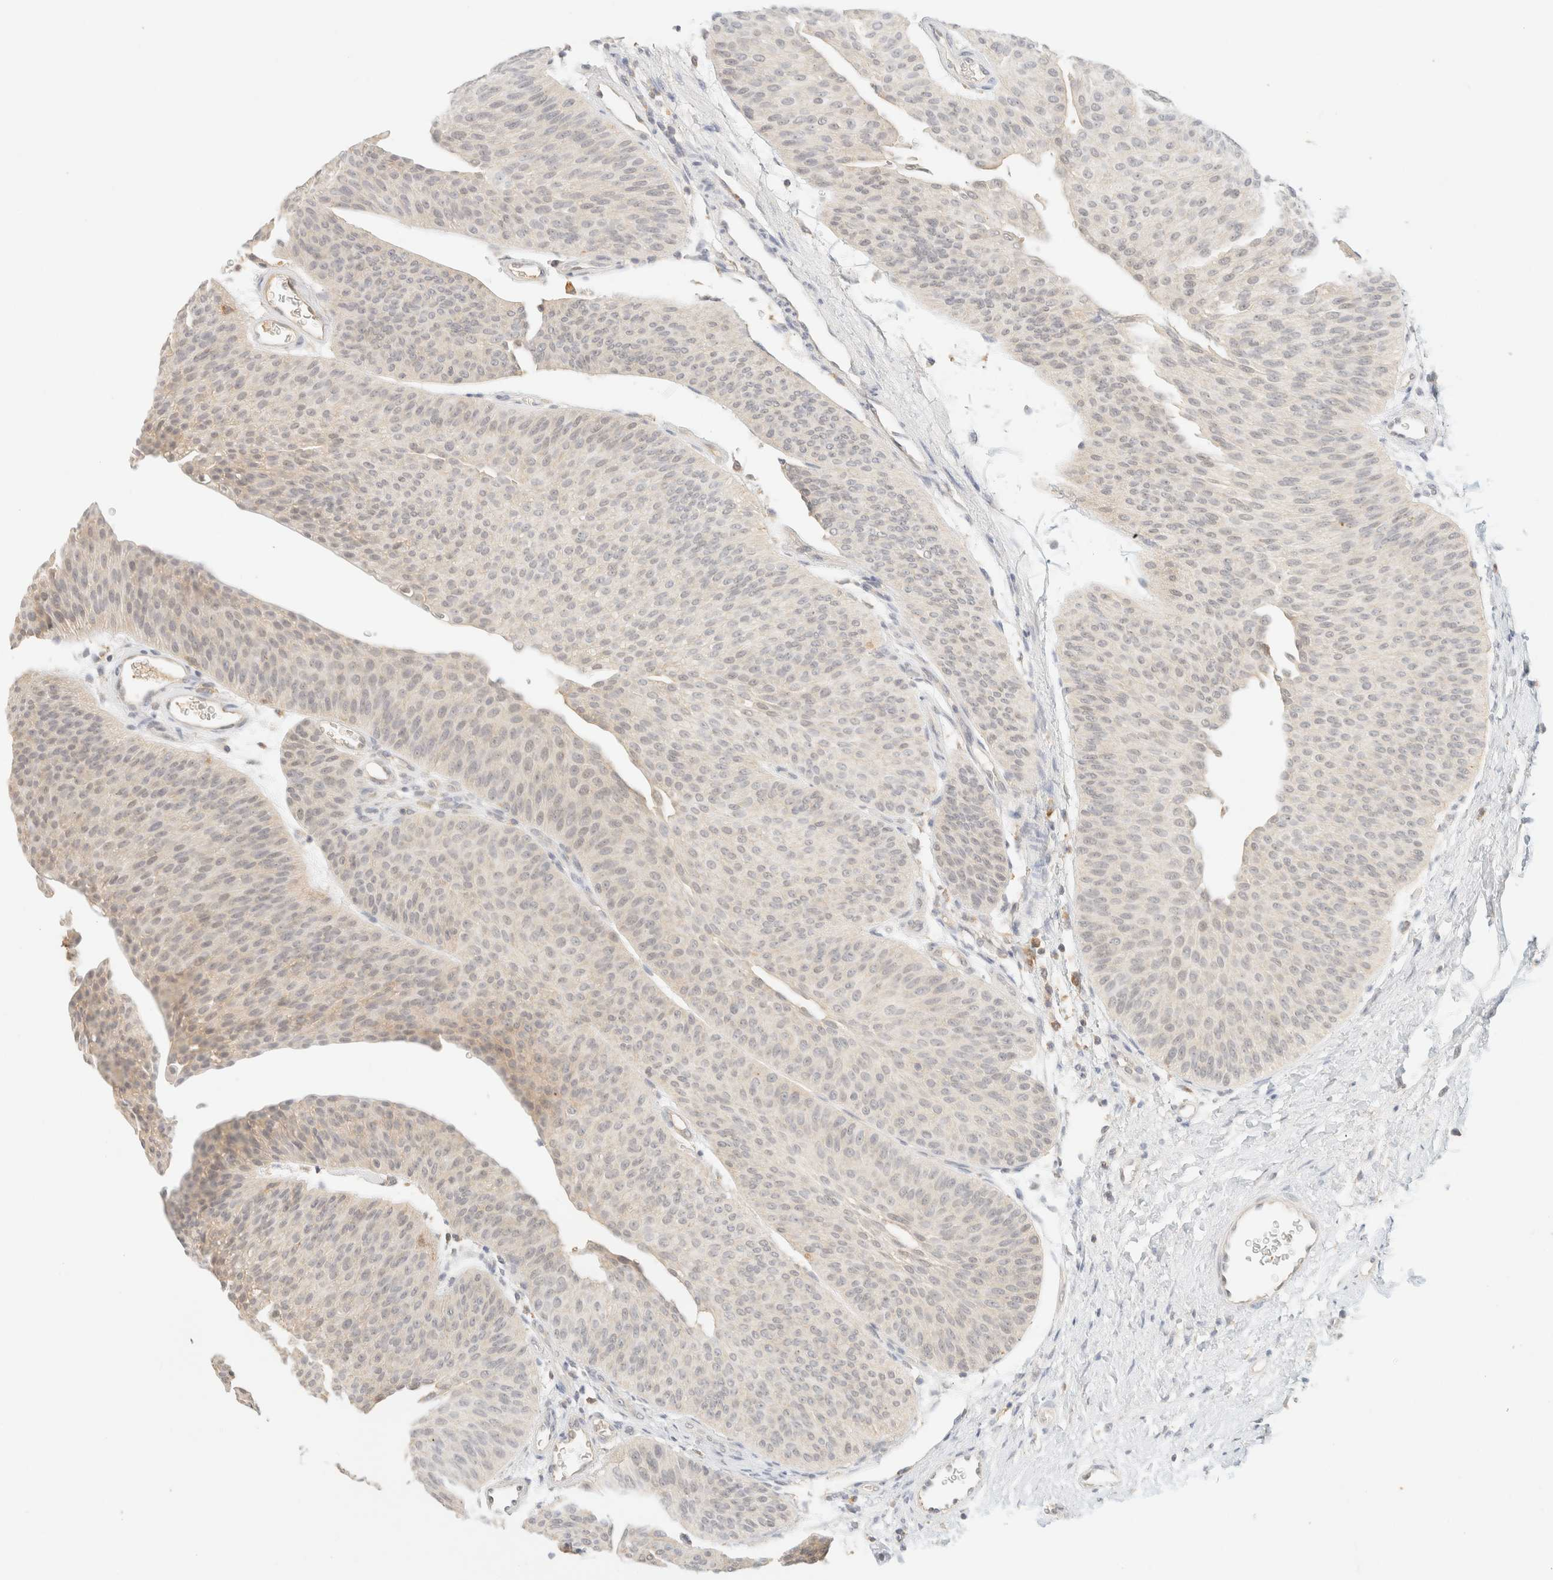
{"staining": {"intensity": "negative", "quantity": "none", "location": "none"}, "tissue": "urothelial cancer", "cell_type": "Tumor cells", "image_type": "cancer", "snomed": [{"axis": "morphology", "description": "Urothelial carcinoma, Low grade"}, {"axis": "topography", "description": "Urinary bladder"}], "caption": "High power microscopy micrograph of an IHC histopathology image of urothelial cancer, revealing no significant staining in tumor cells.", "gene": "TIMD4", "patient": {"sex": "female", "age": 60}}